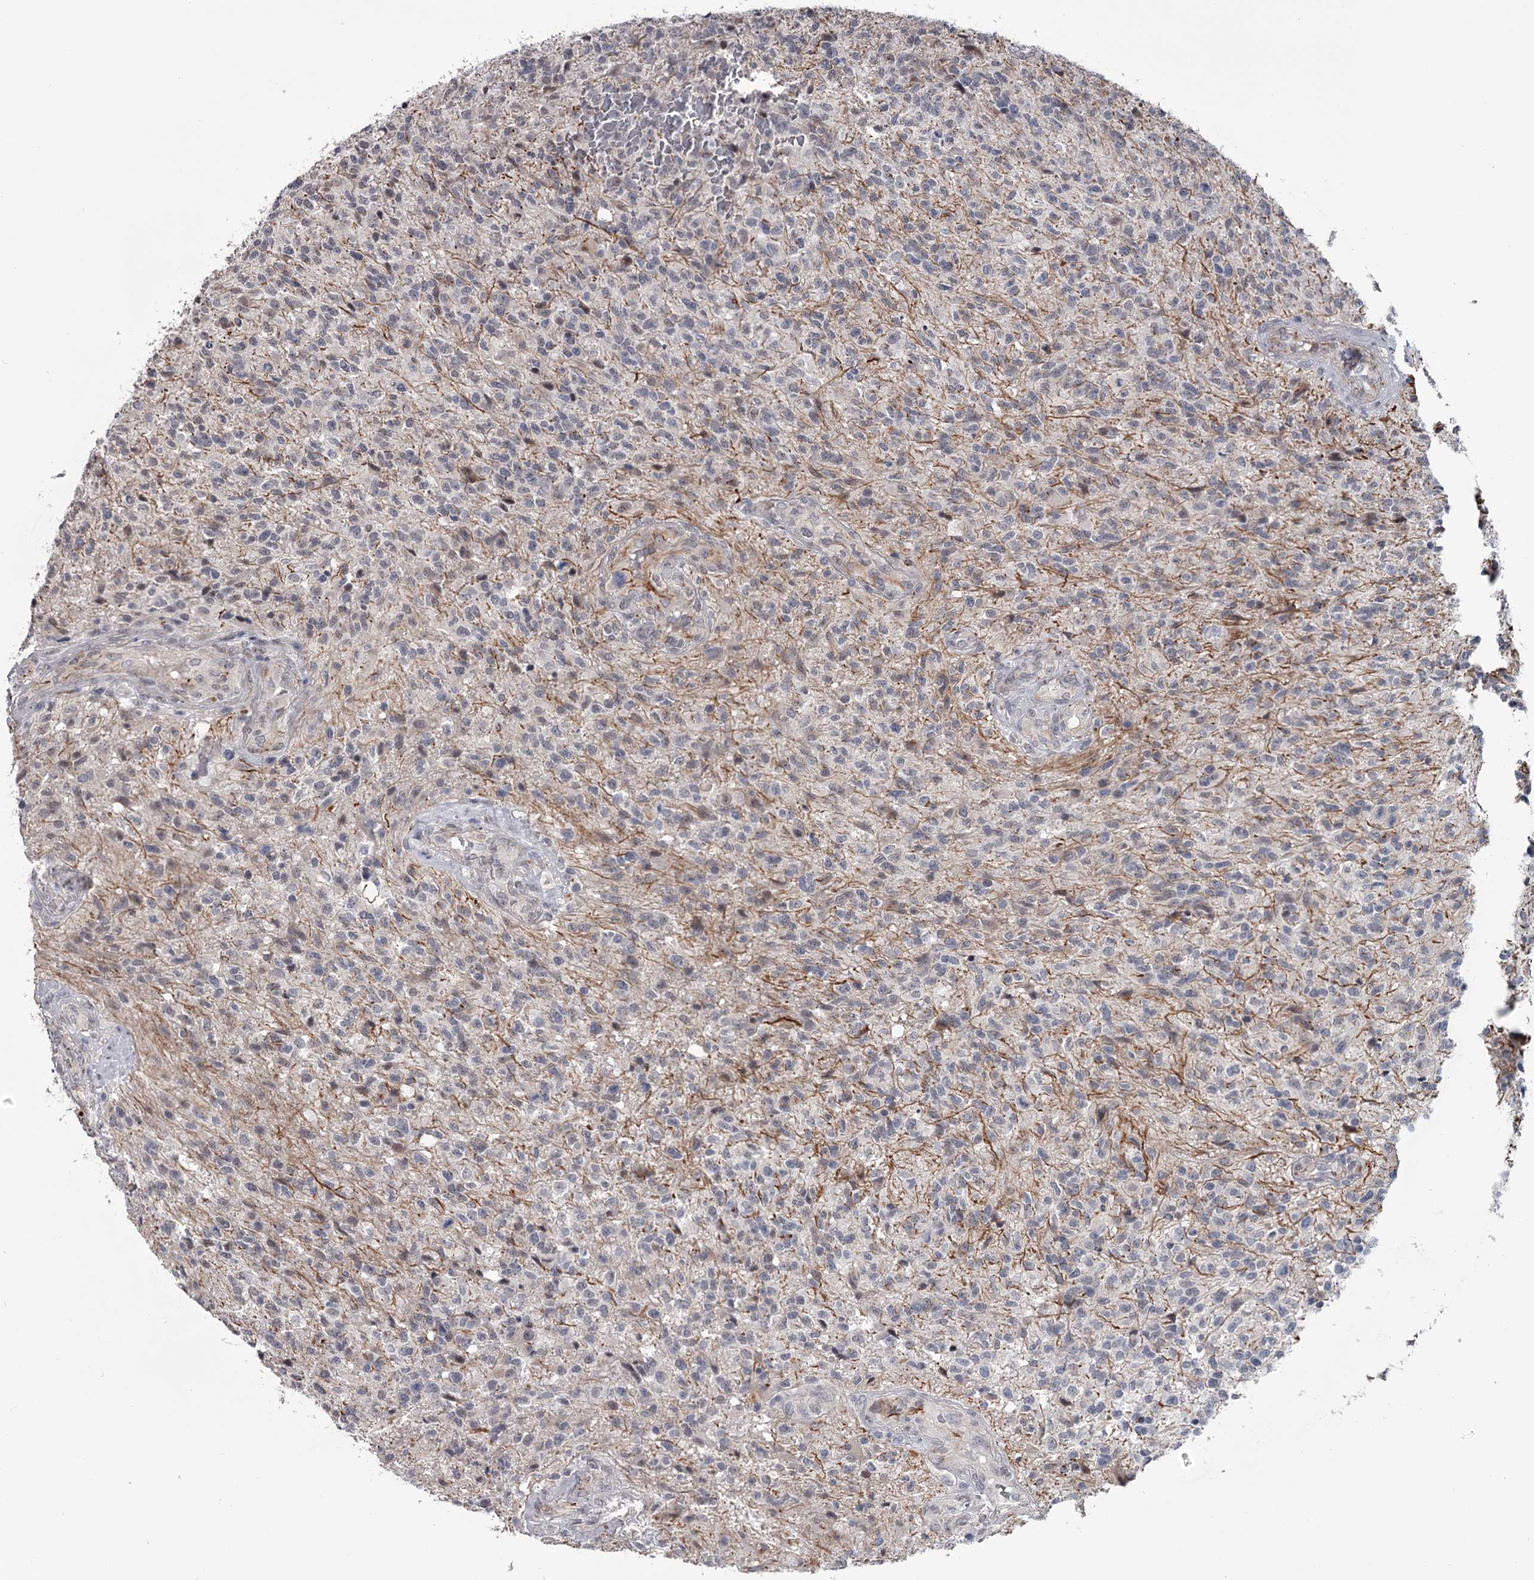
{"staining": {"intensity": "negative", "quantity": "none", "location": "none"}, "tissue": "glioma", "cell_type": "Tumor cells", "image_type": "cancer", "snomed": [{"axis": "morphology", "description": "Glioma, malignant, High grade"}, {"axis": "topography", "description": "Brain"}], "caption": "The image displays no staining of tumor cells in malignant high-grade glioma. (DAB IHC, high magnification).", "gene": "PRPF40B", "patient": {"sex": "male", "age": 56}}